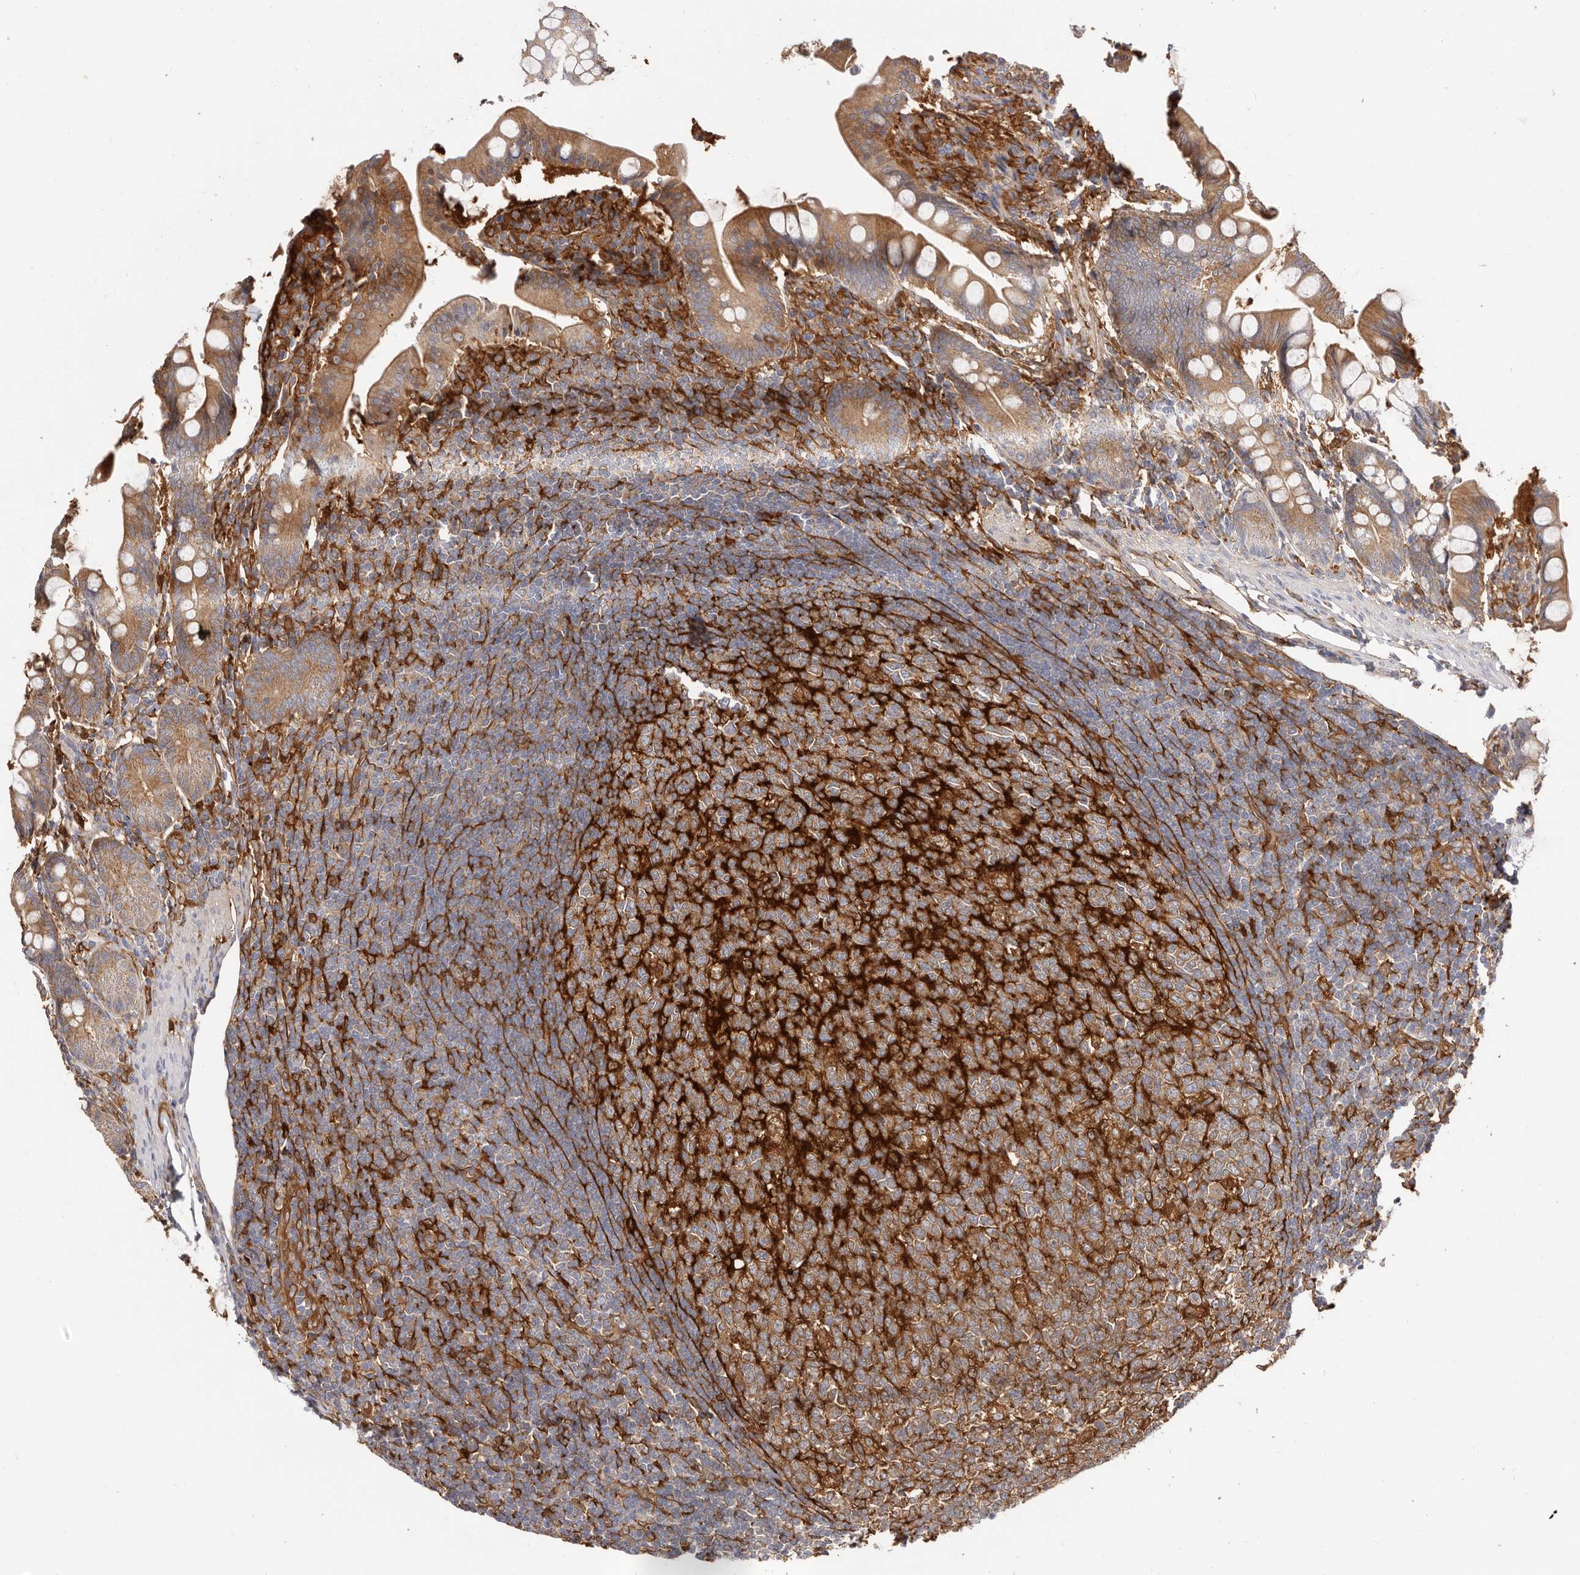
{"staining": {"intensity": "moderate", "quantity": "<25%", "location": "cytoplasmic/membranous"}, "tissue": "small intestine", "cell_type": "Glandular cells", "image_type": "normal", "snomed": [{"axis": "morphology", "description": "Normal tissue, NOS"}, {"axis": "topography", "description": "Small intestine"}], "caption": "Immunohistochemistry (IHC) of normal human small intestine exhibits low levels of moderate cytoplasmic/membranous positivity in about <25% of glandular cells.", "gene": "LAP3", "patient": {"sex": "male", "age": 7}}